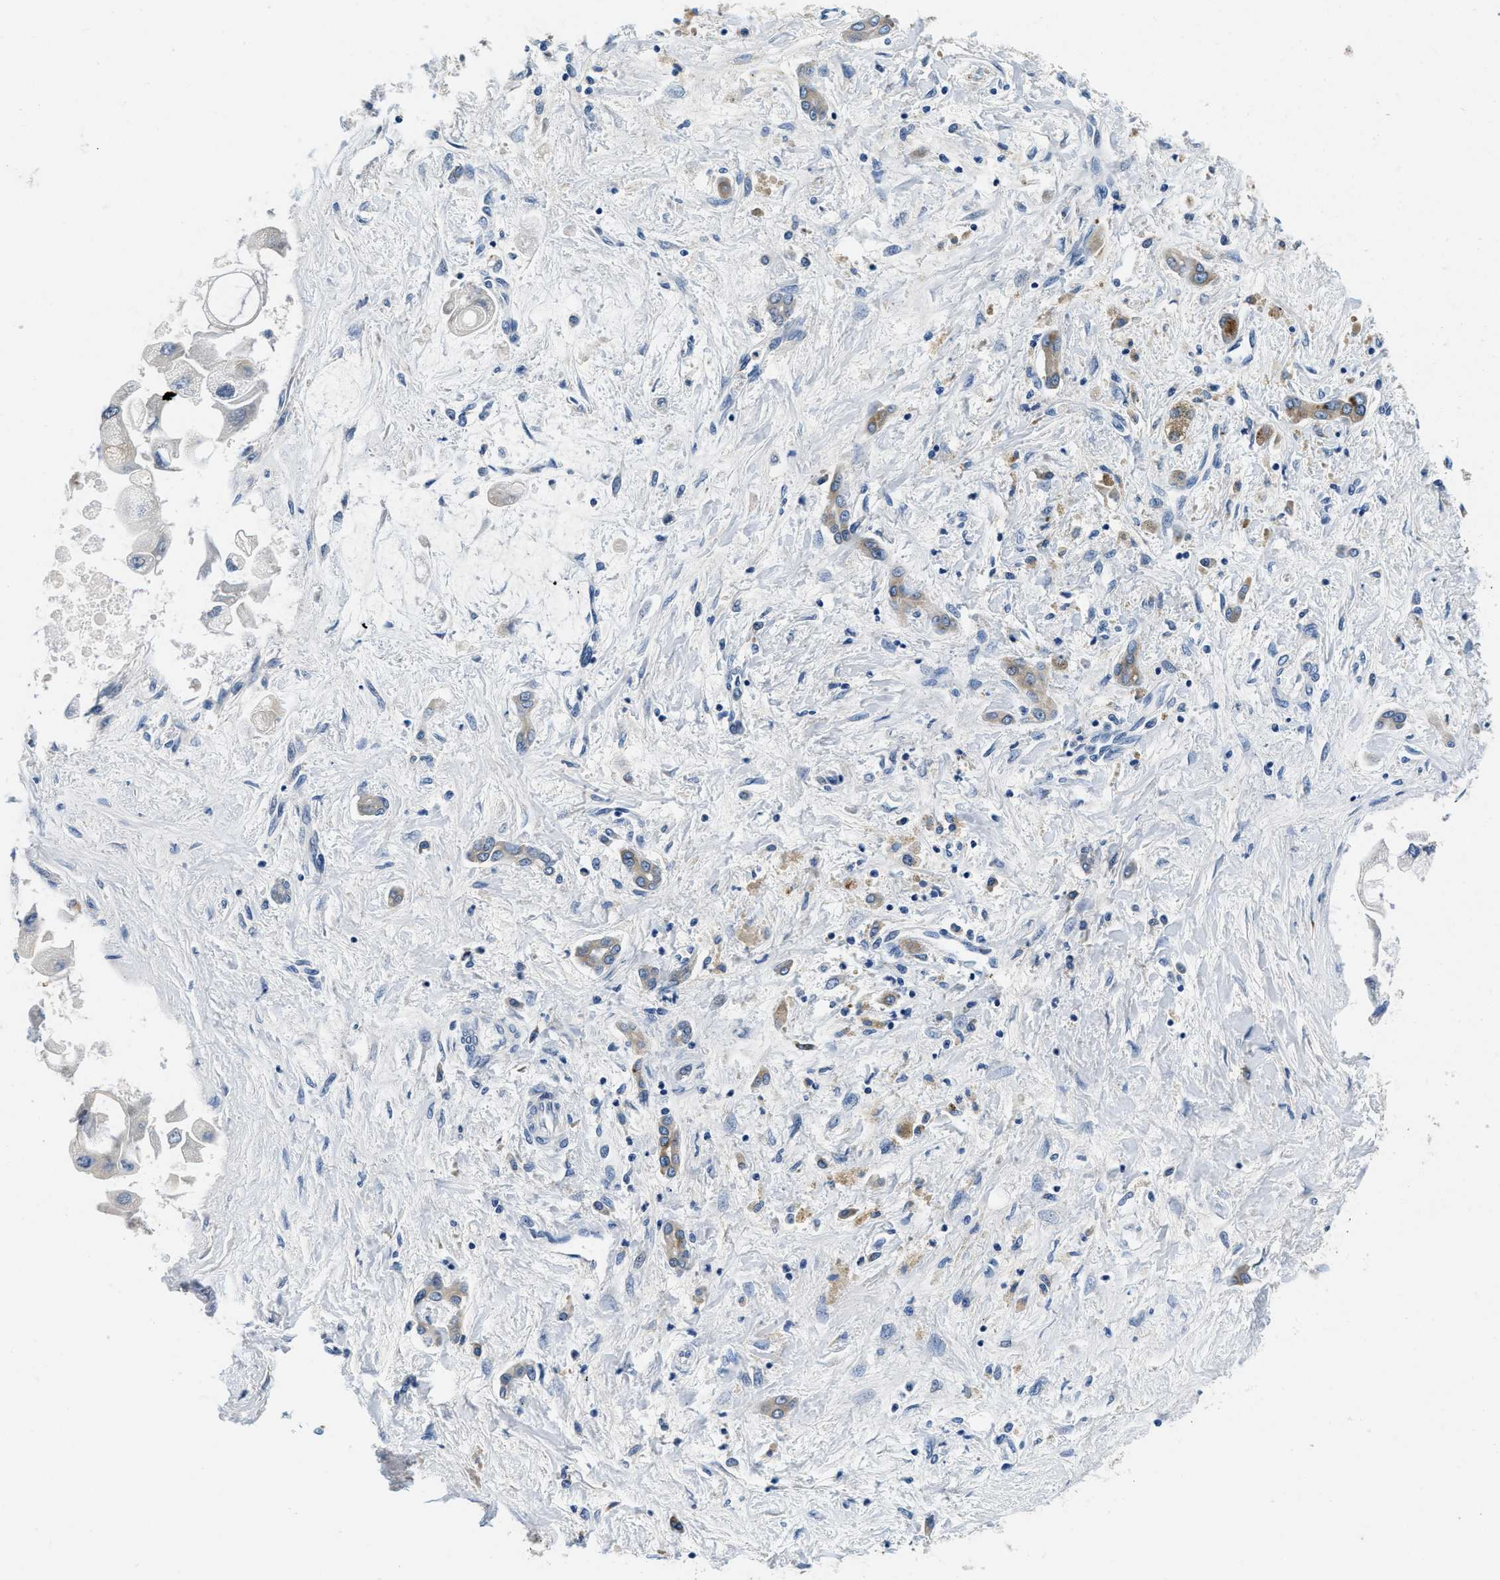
{"staining": {"intensity": "weak", "quantity": "<25%", "location": "cytoplasmic/membranous"}, "tissue": "liver cancer", "cell_type": "Tumor cells", "image_type": "cancer", "snomed": [{"axis": "morphology", "description": "Cholangiocarcinoma"}, {"axis": "topography", "description": "Liver"}], "caption": "An IHC histopathology image of liver cancer (cholangiocarcinoma) is shown. There is no staining in tumor cells of liver cancer (cholangiocarcinoma). Brightfield microscopy of immunohistochemistry stained with DAB (brown) and hematoxylin (blue), captured at high magnification.", "gene": "ALDH3A2", "patient": {"sex": "male", "age": 50}}